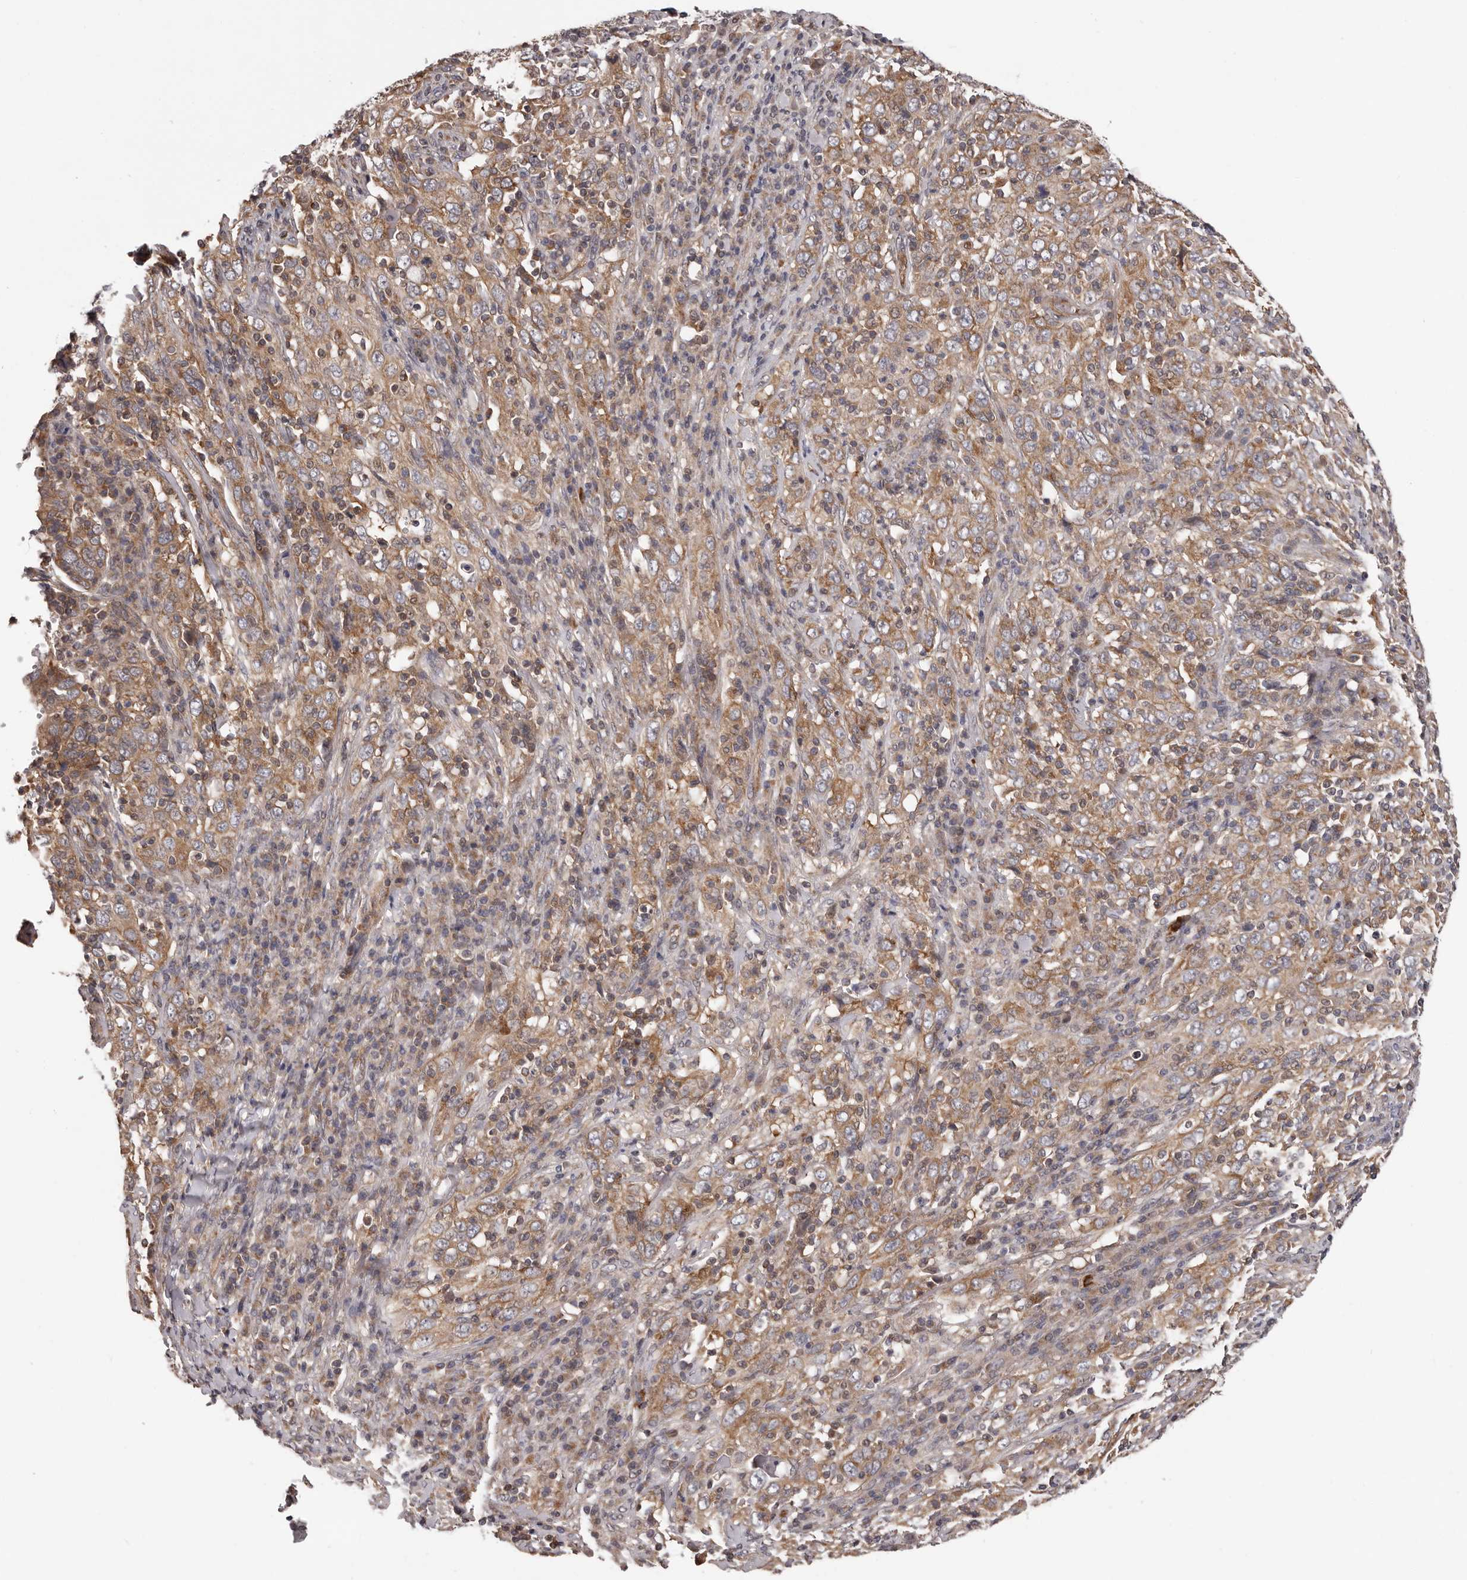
{"staining": {"intensity": "moderate", "quantity": ">75%", "location": "cytoplasmic/membranous"}, "tissue": "cervical cancer", "cell_type": "Tumor cells", "image_type": "cancer", "snomed": [{"axis": "morphology", "description": "Squamous cell carcinoma, NOS"}, {"axis": "topography", "description": "Cervix"}], "caption": "Human cervical cancer (squamous cell carcinoma) stained with a protein marker demonstrates moderate staining in tumor cells.", "gene": "VPS37A", "patient": {"sex": "female", "age": 46}}